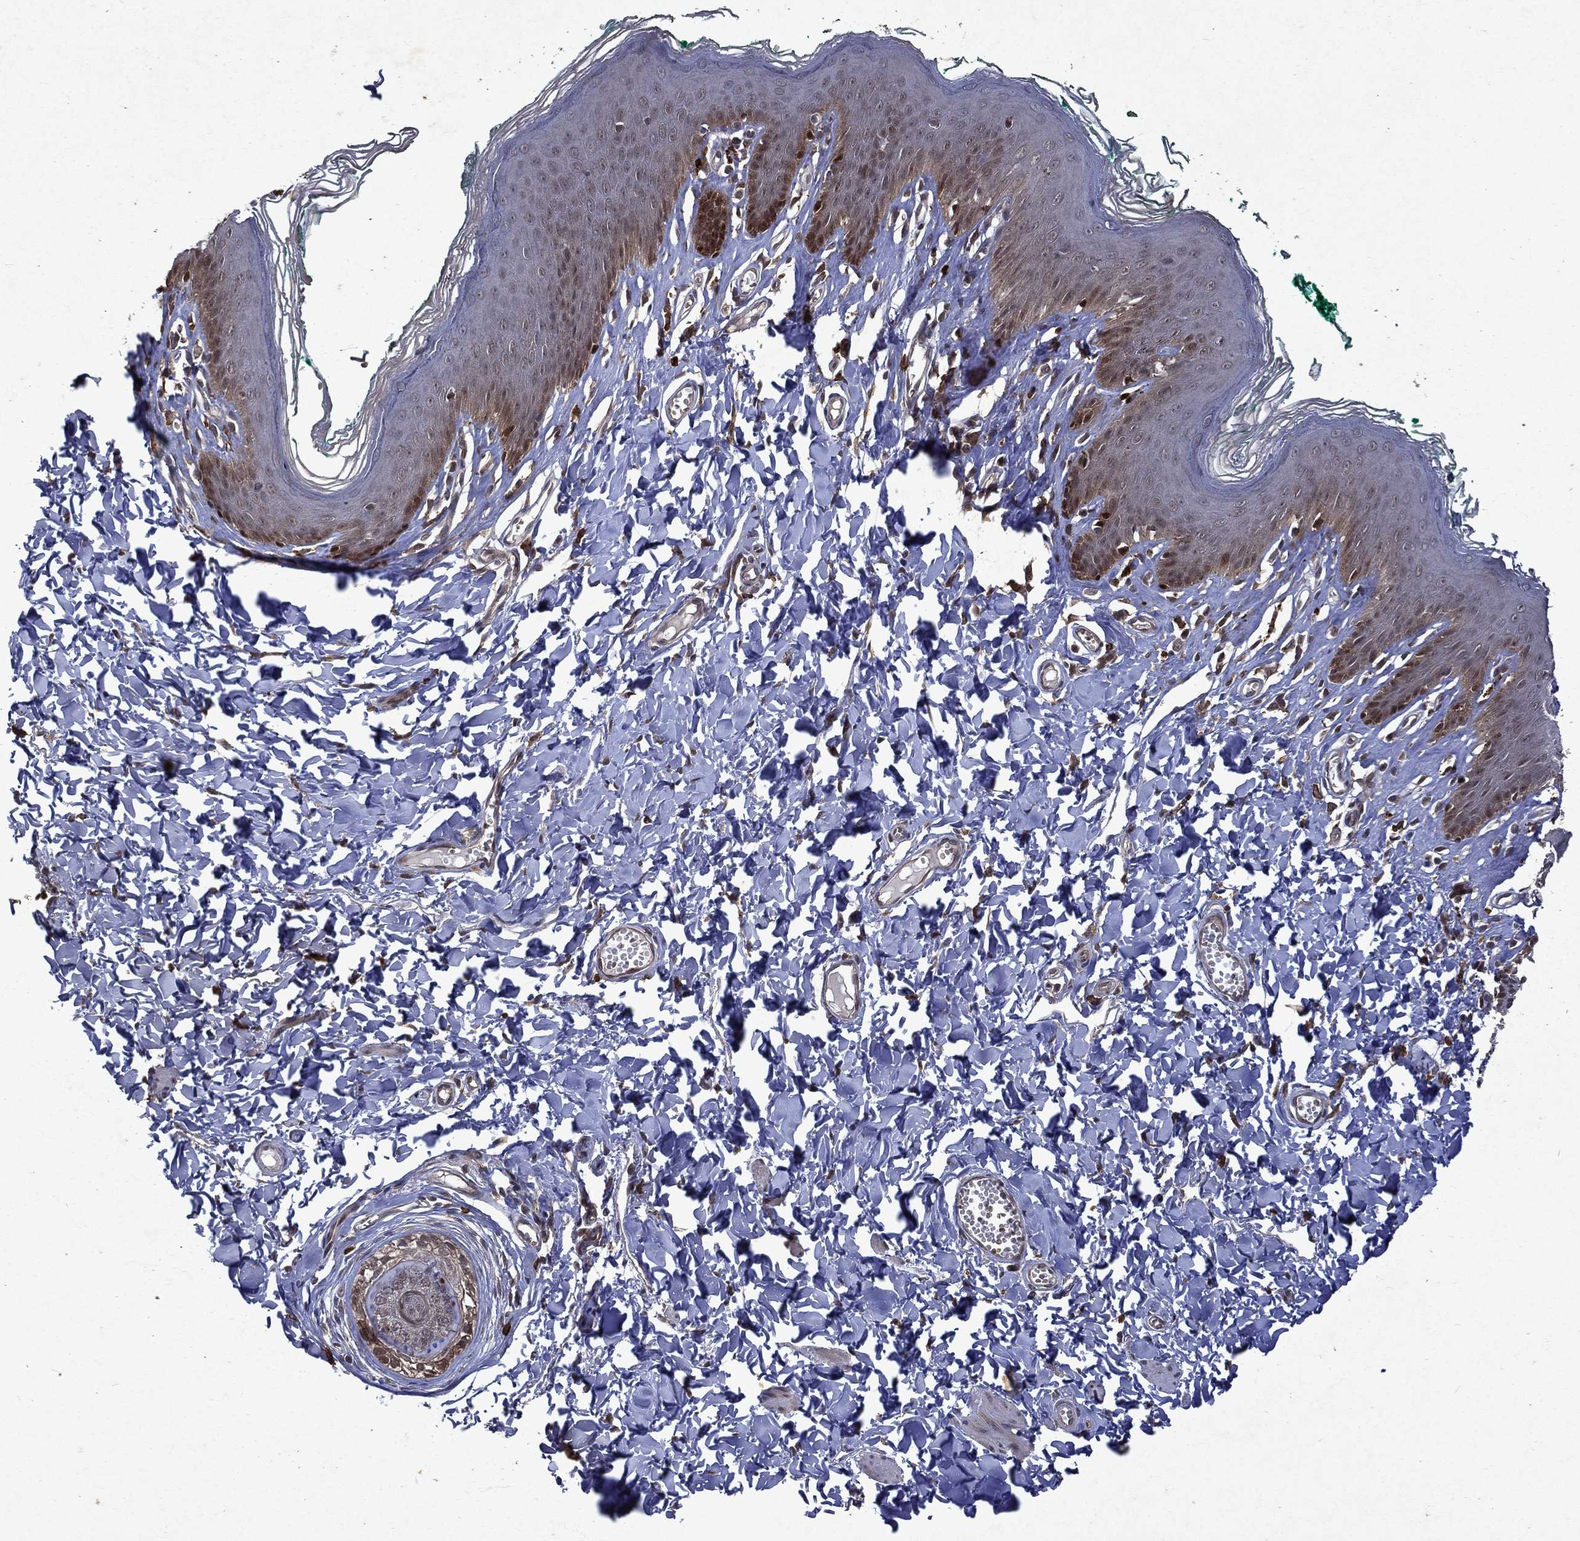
{"staining": {"intensity": "strong", "quantity": "<25%", "location": "cytoplasmic/membranous,nuclear"}, "tissue": "skin", "cell_type": "Epidermal cells", "image_type": "normal", "snomed": [{"axis": "morphology", "description": "Normal tissue, NOS"}, {"axis": "topography", "description": "Vulva"}], "caption": "A high-resolution histopathology image shows immunohistochemistry staining of normal skin, which displays strong cytoplasmic/membranous,nuclear expression in approximately <25% of epidermal cells. The staining is performed using DAB (3,3'-diaminobenzidine) brown chromogen to label protein expression. The nuclei are counter-stained blue using hematoxylin.", "gene": "MTAP", "patient": {"sex": "female", "age": 66}}